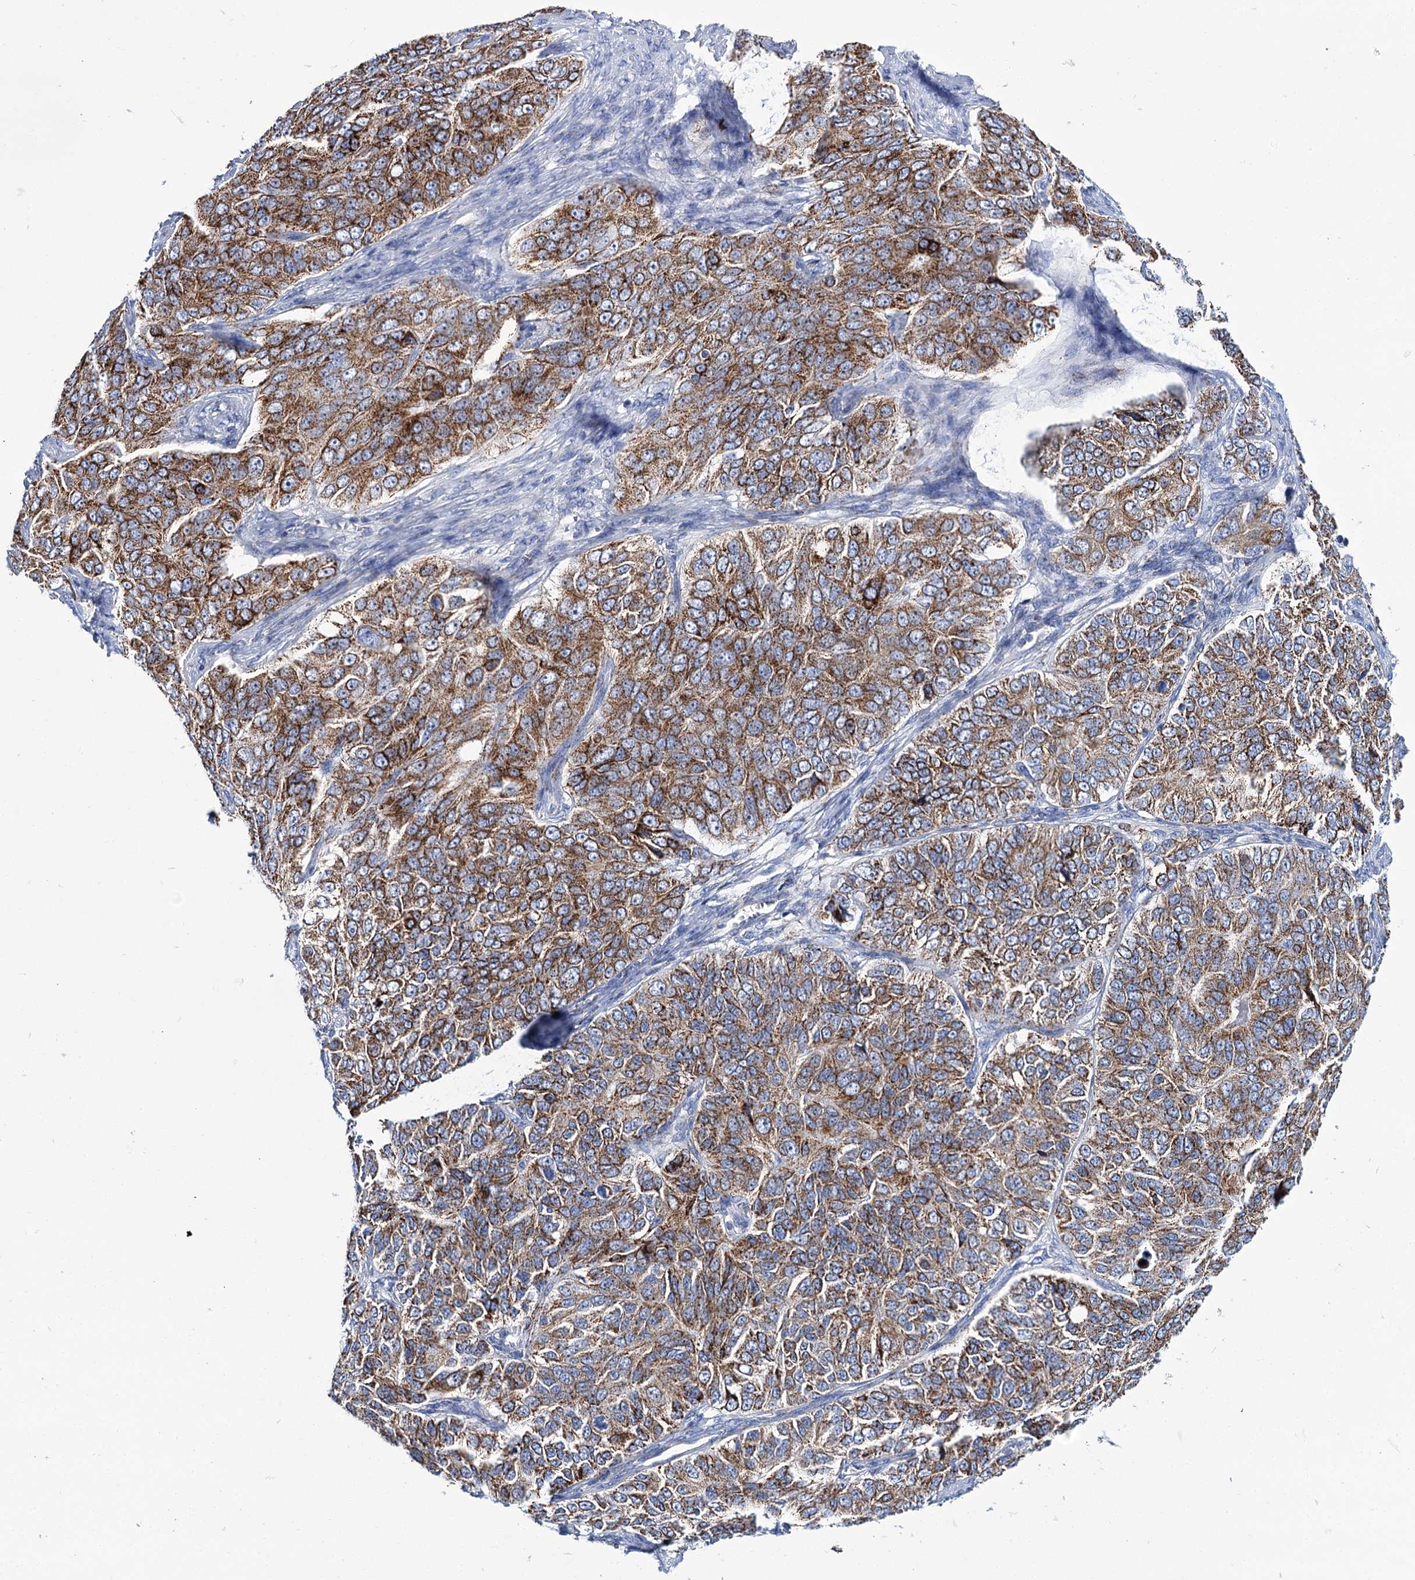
{"staining": {"intensity": "strong", "quantity": ">75%", "location": "cytoplasmic/membranous"}, "tissue": "ovarian cancer", "cell_type": "Tumor cells", "image_type": "cancer", "snomed": [{"axis": "morphology", "description": "Carcinoma, endometroid"}, {"axis": "topography", "description": "Ovary"}], "caption": "A micrograph of human ovarian cancer stained for a protein demonstrates strong cytoplasmic/membranous brown staining in tumor cells. The protein of interest is shown in brown color, while the nuclei are stained blue.", "gene": "UBASH3B", "patient": {"sex": "female", "age": 51}}